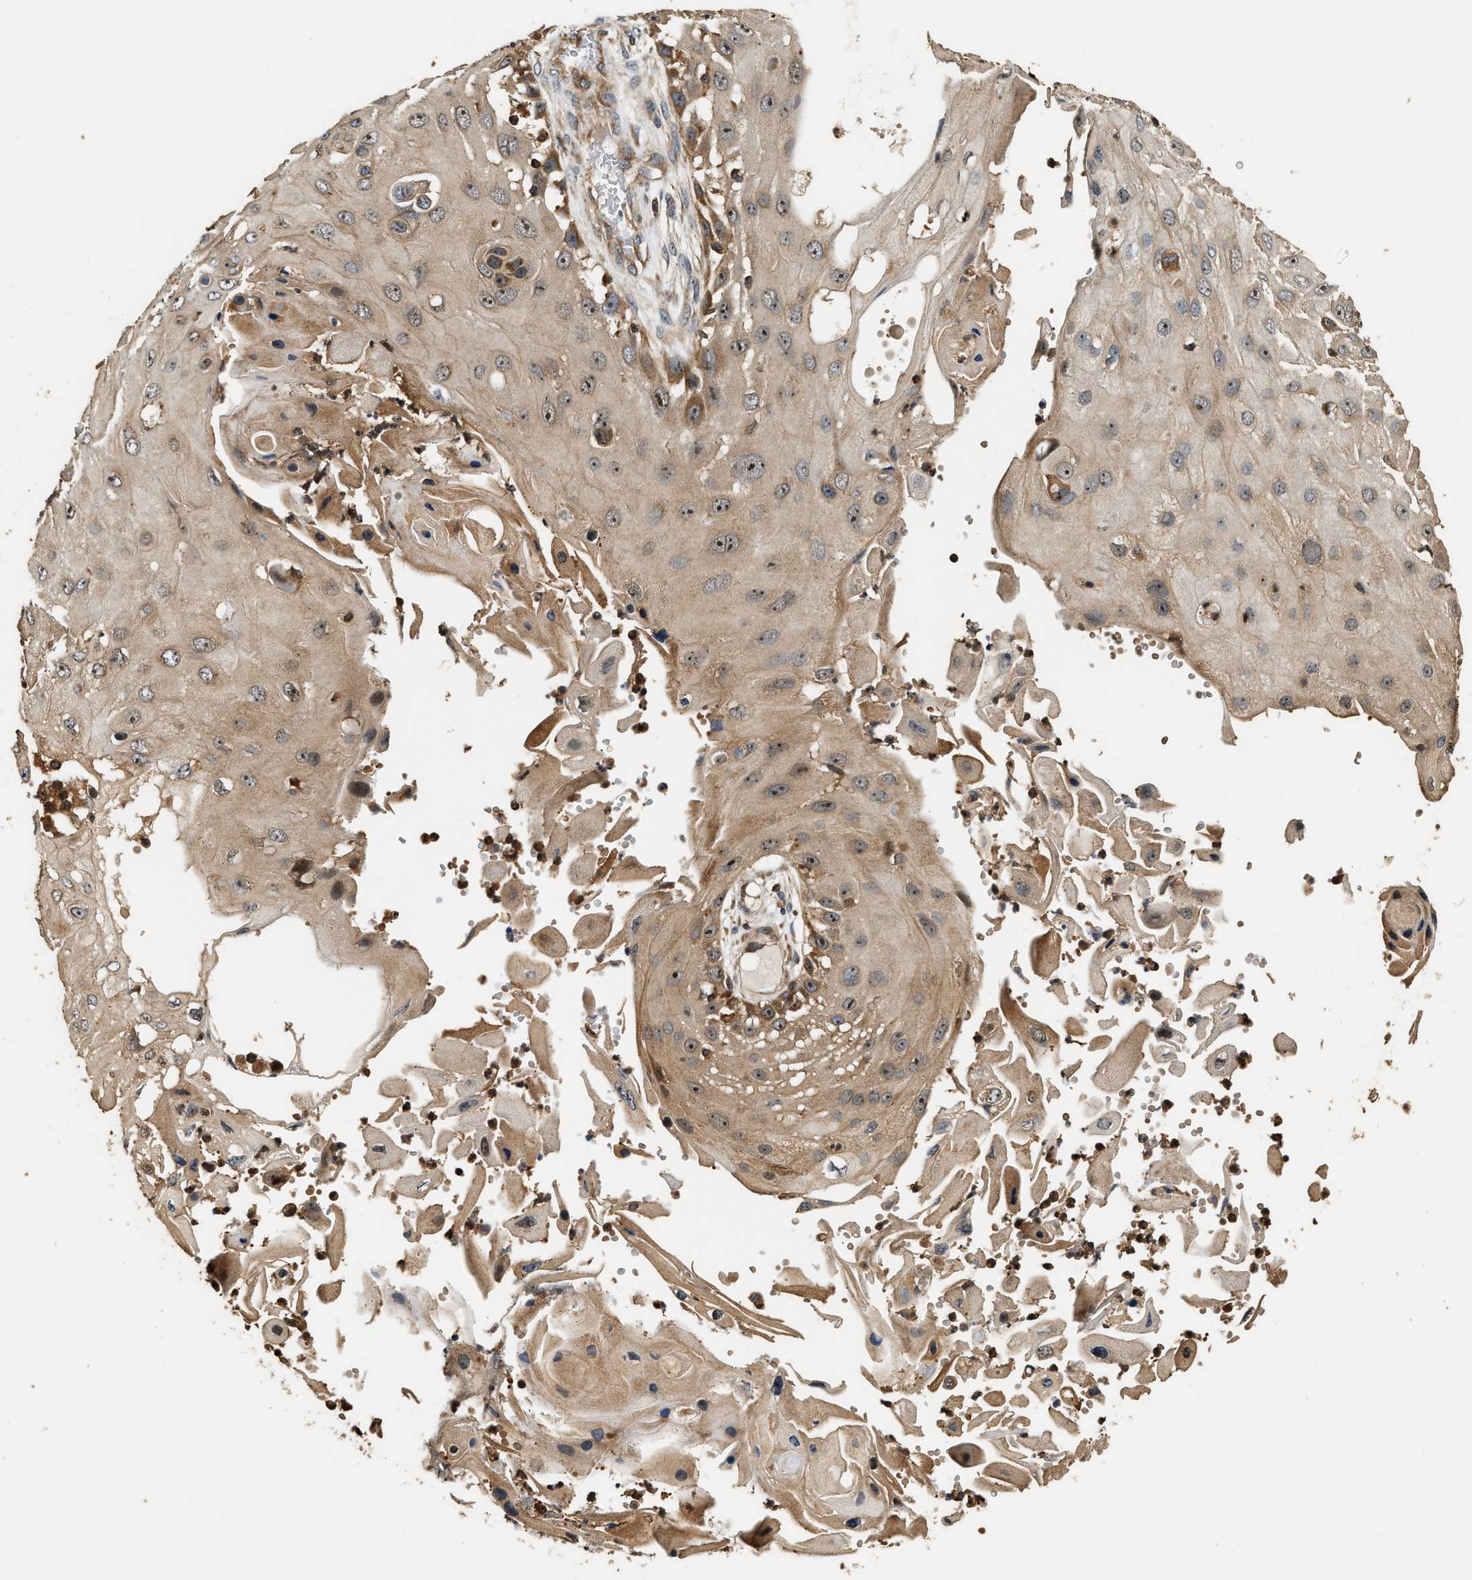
{"staining": {"intensity": "moderate", "quantity": ">75%", "location": "cytoplasmic/membranous"}, "tissue": "skin cancer", "cell_type": "Tumor cells", "image_type": "cancer", "snomed": [{"axis": "morphology", "description": "Squamous cell carcinoma, NOS"}, {"axis": "topography", "description": "Skin"}], "caption": "Immunohistochemistry of human skin cancer reveals medium levels of moderate cytoplasmic/membranous positivity in approximately >75% of tumor cells.", "gene": "SNX5", "patient": {"sex": "female", "age": 44}}